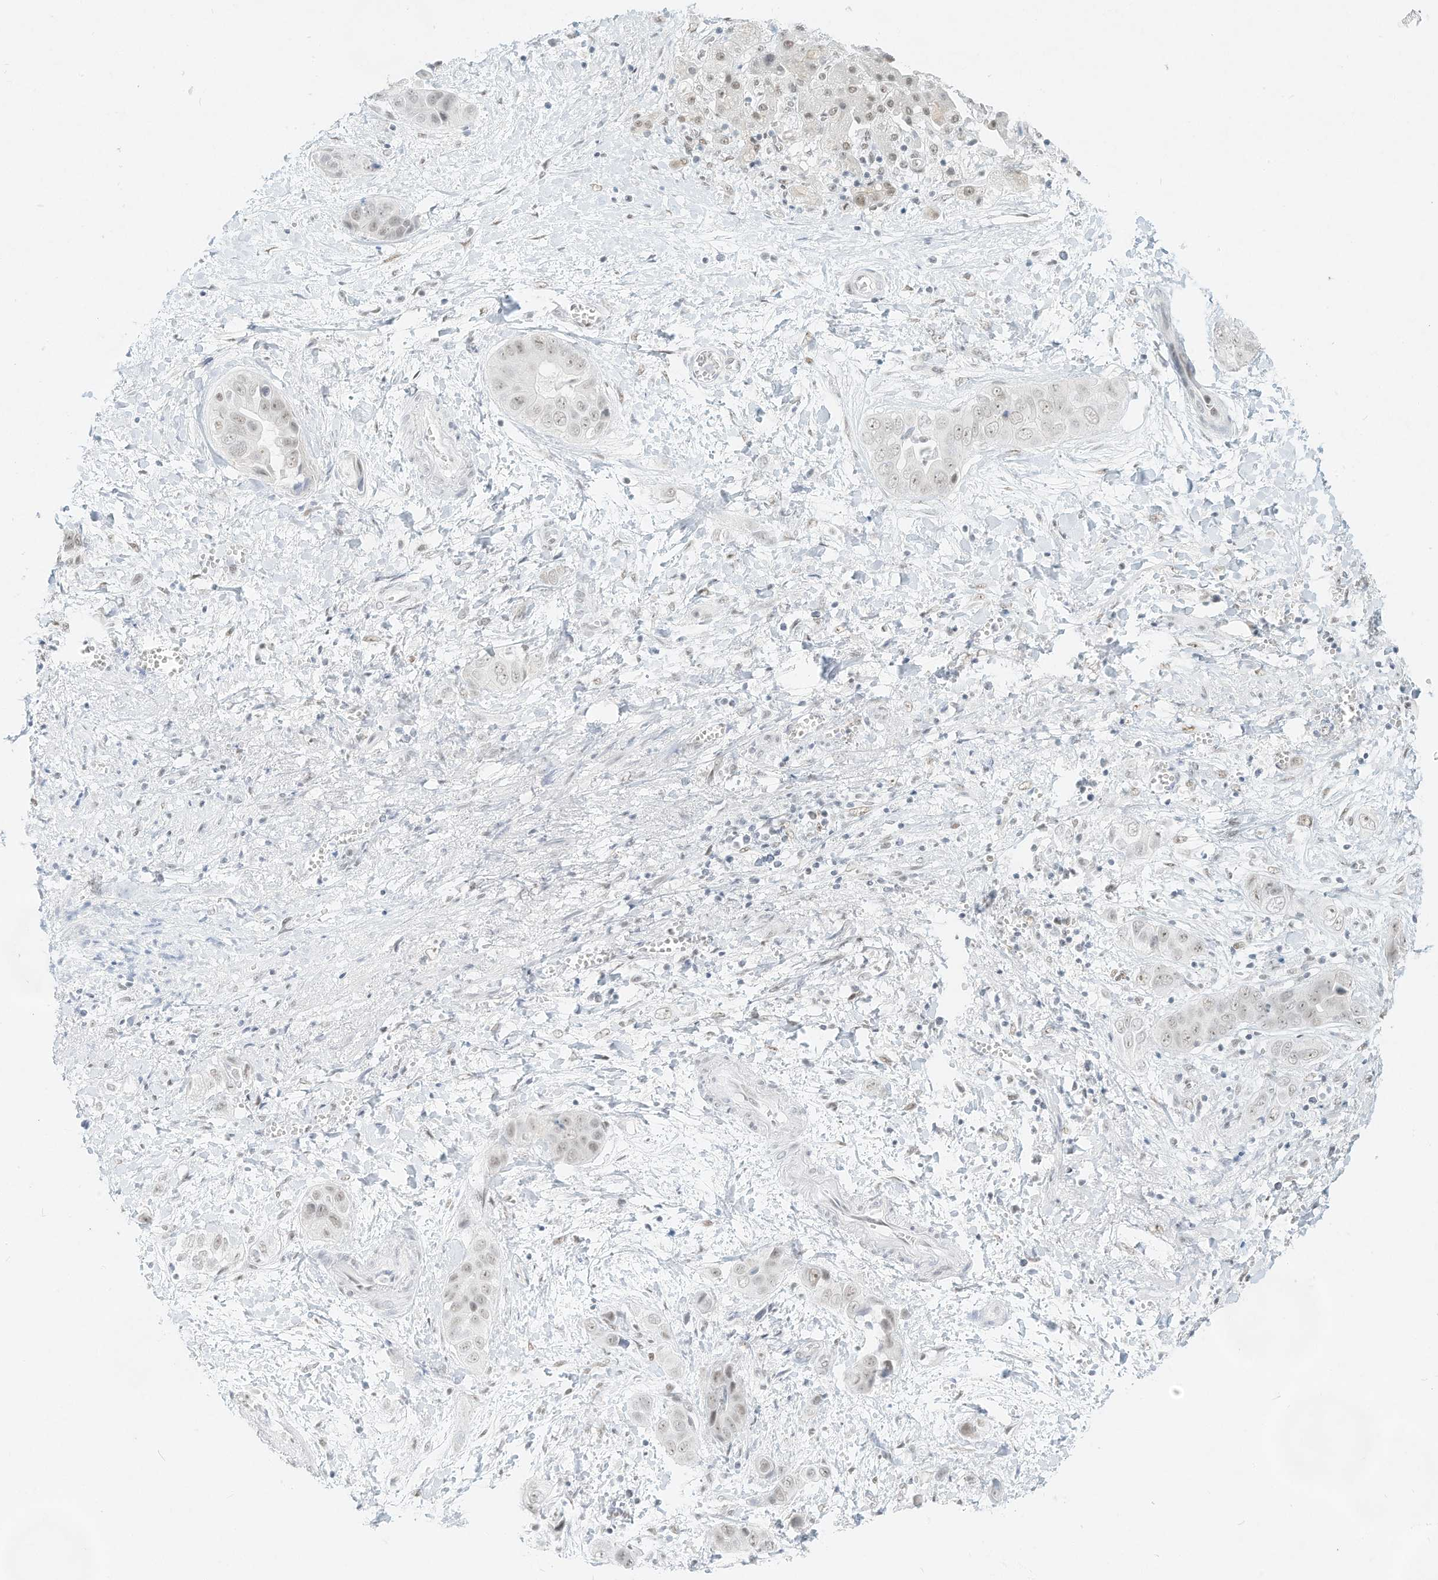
{"staining": {"intensity": "negative", "quantity": "none", "location": "none"}, "tissue": "liver cancer", "cell_type": "Tumor cells", "image_type": "cancer", "snomed": [{"axis": "morphology", "description": "Cholangiocarcinoma"}, {"axis": "topography", "description": "Liver"}], "caption": "A high-resolution micrograph shows IHC staining of liver cancer, which demonstrates no significant staining in tumor cells.", "gene": "PGC", "patient": {"sex": "female", "age": 52}}